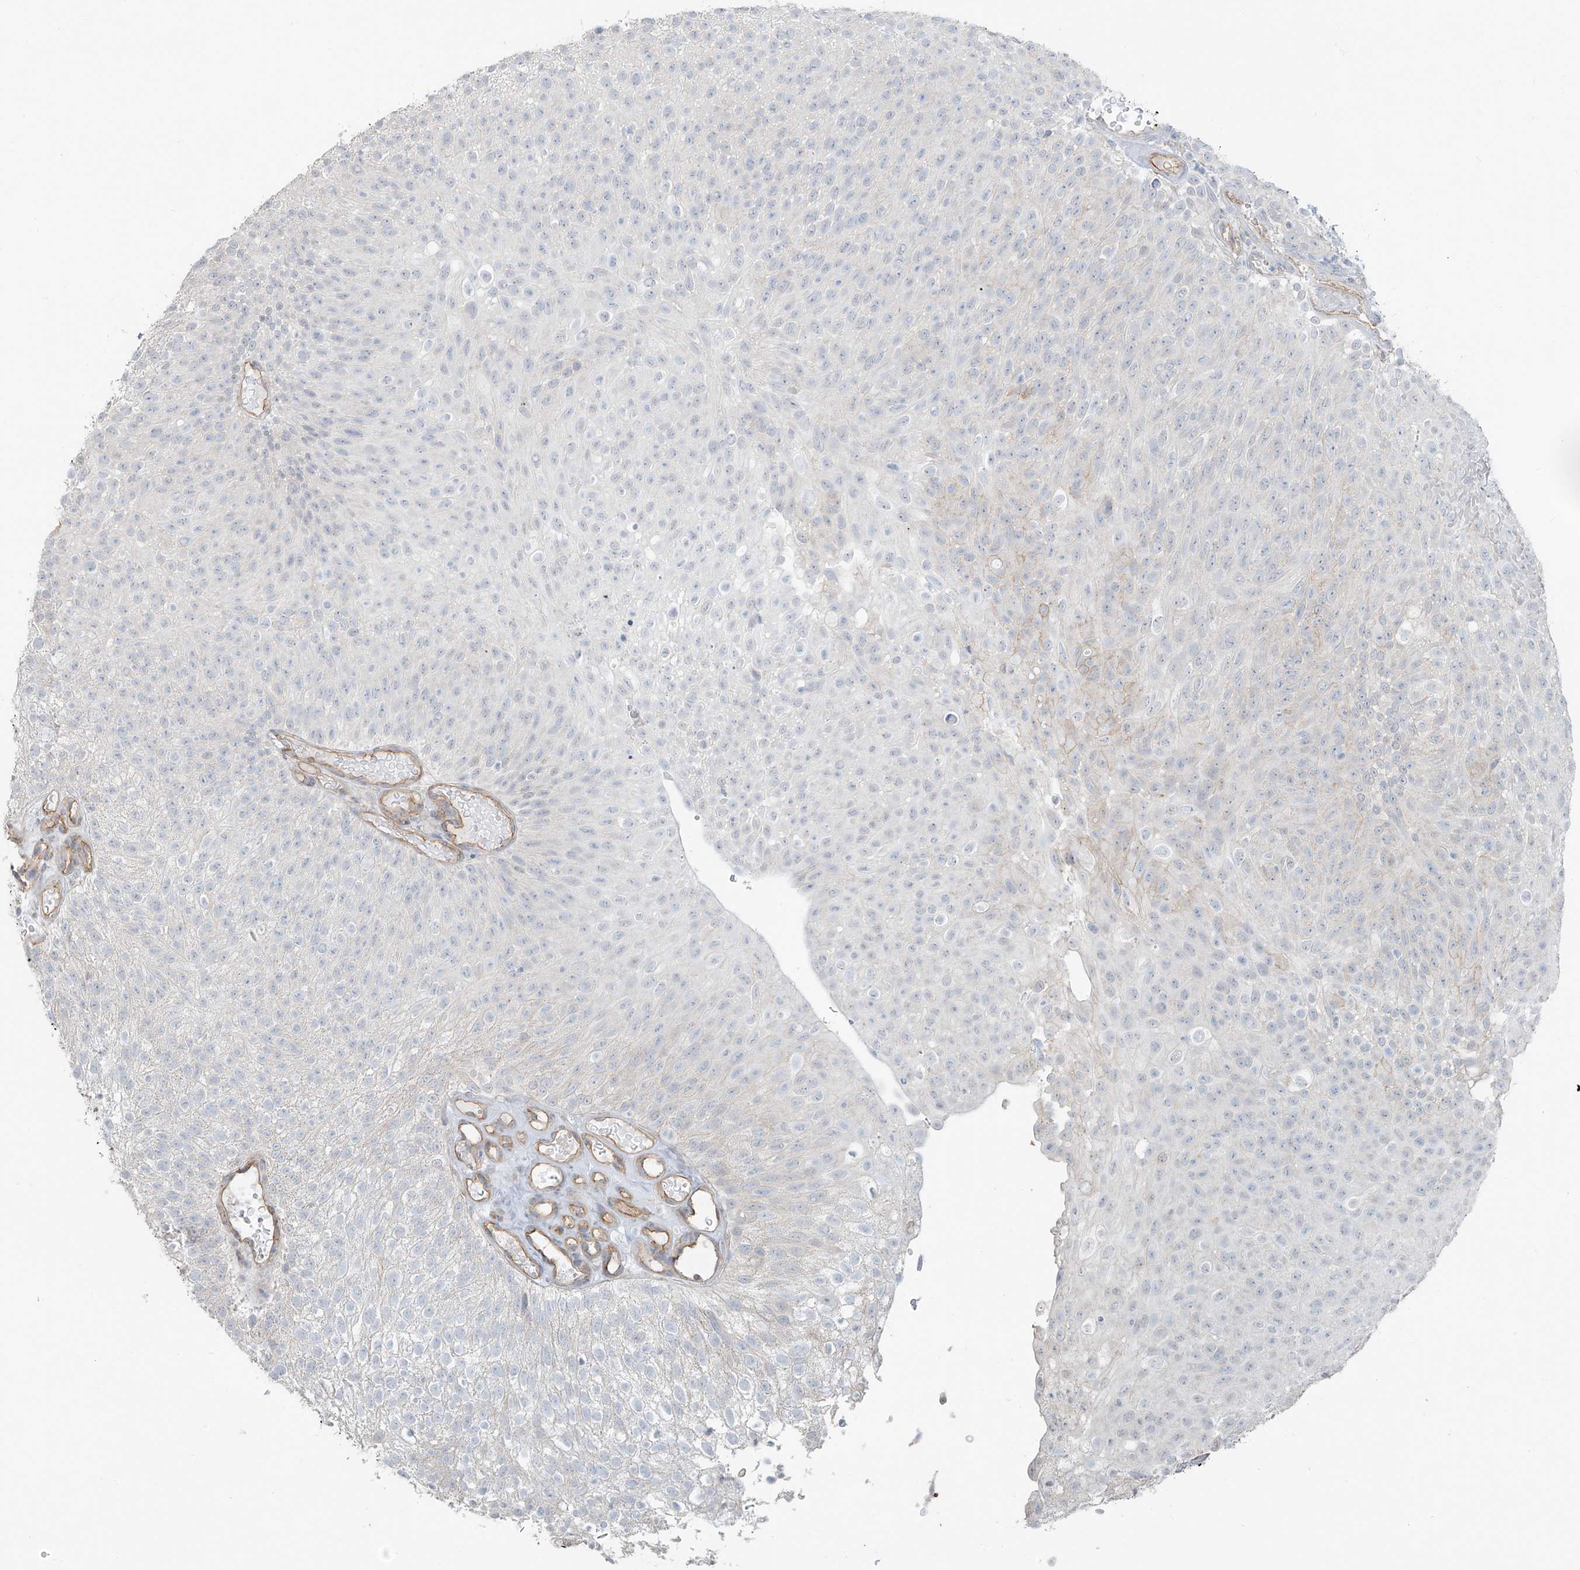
{"staining": {"intensity": "negative", "quantity": "none", "location": "none"}, "tissue": "urothelial cancer", "cell_type": "Tumor cells", "image_type": "cancer", "snomed": [{"axis": "morphology", "description": "Urothelial carcinoma, Low grade"}, {"axis": "topography", "description": "Urinary bladder"}], "caption": "IHC image of human urothelial carcinoma (low-grade) stained for a protein (brown), which shows no staining in tumor cells.", "gene": "TUBE1", "patient": {"sex": "male", "age": 78}}